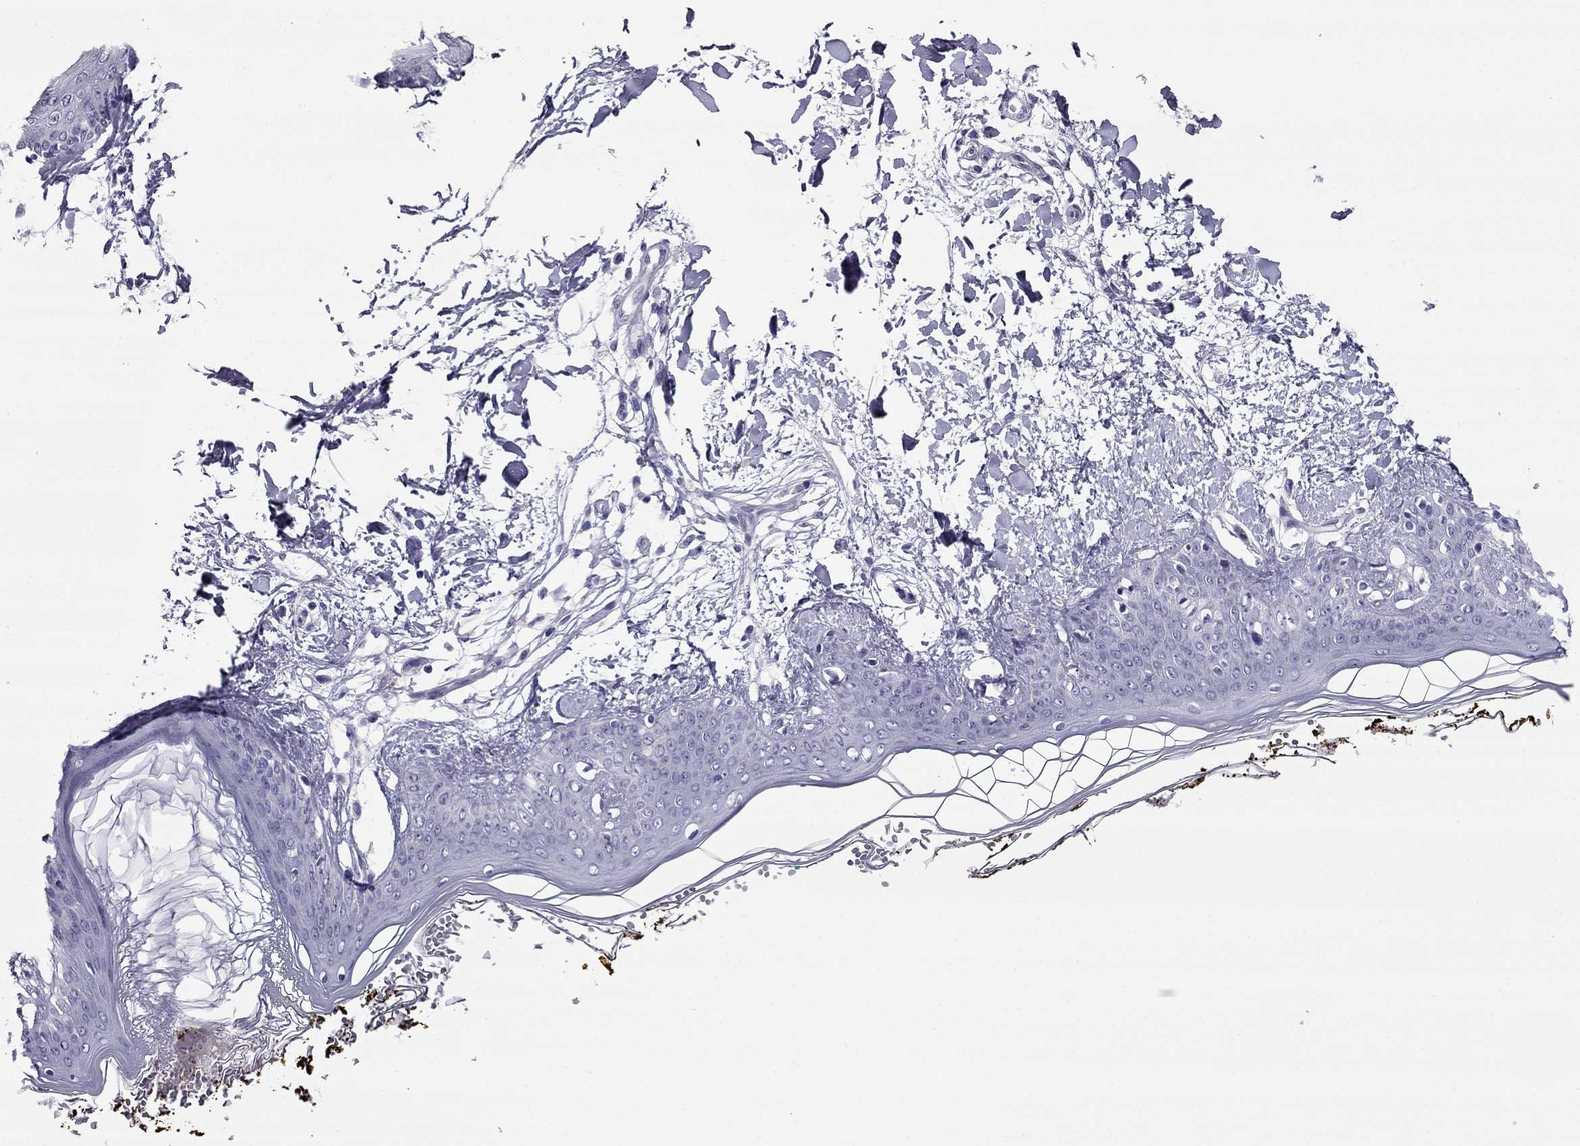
{"staining": {"intensity": "negative", "quantity": "none", "location": "none"}, "tissue": "skin", "cell_type": "Fibroblasts", "image_type": "normal", "snomed": [{"axis": "morphology", "description": "Normal tissue, NOS"}, {"axis": "topography", "description": "Skin"}], "caption": "This is an IHC histopathology image of unremarkable human skin. There is no expression in fibroblasts.", "gene": "MYBPH", "patient": {"sex": "female", "age": 34}}